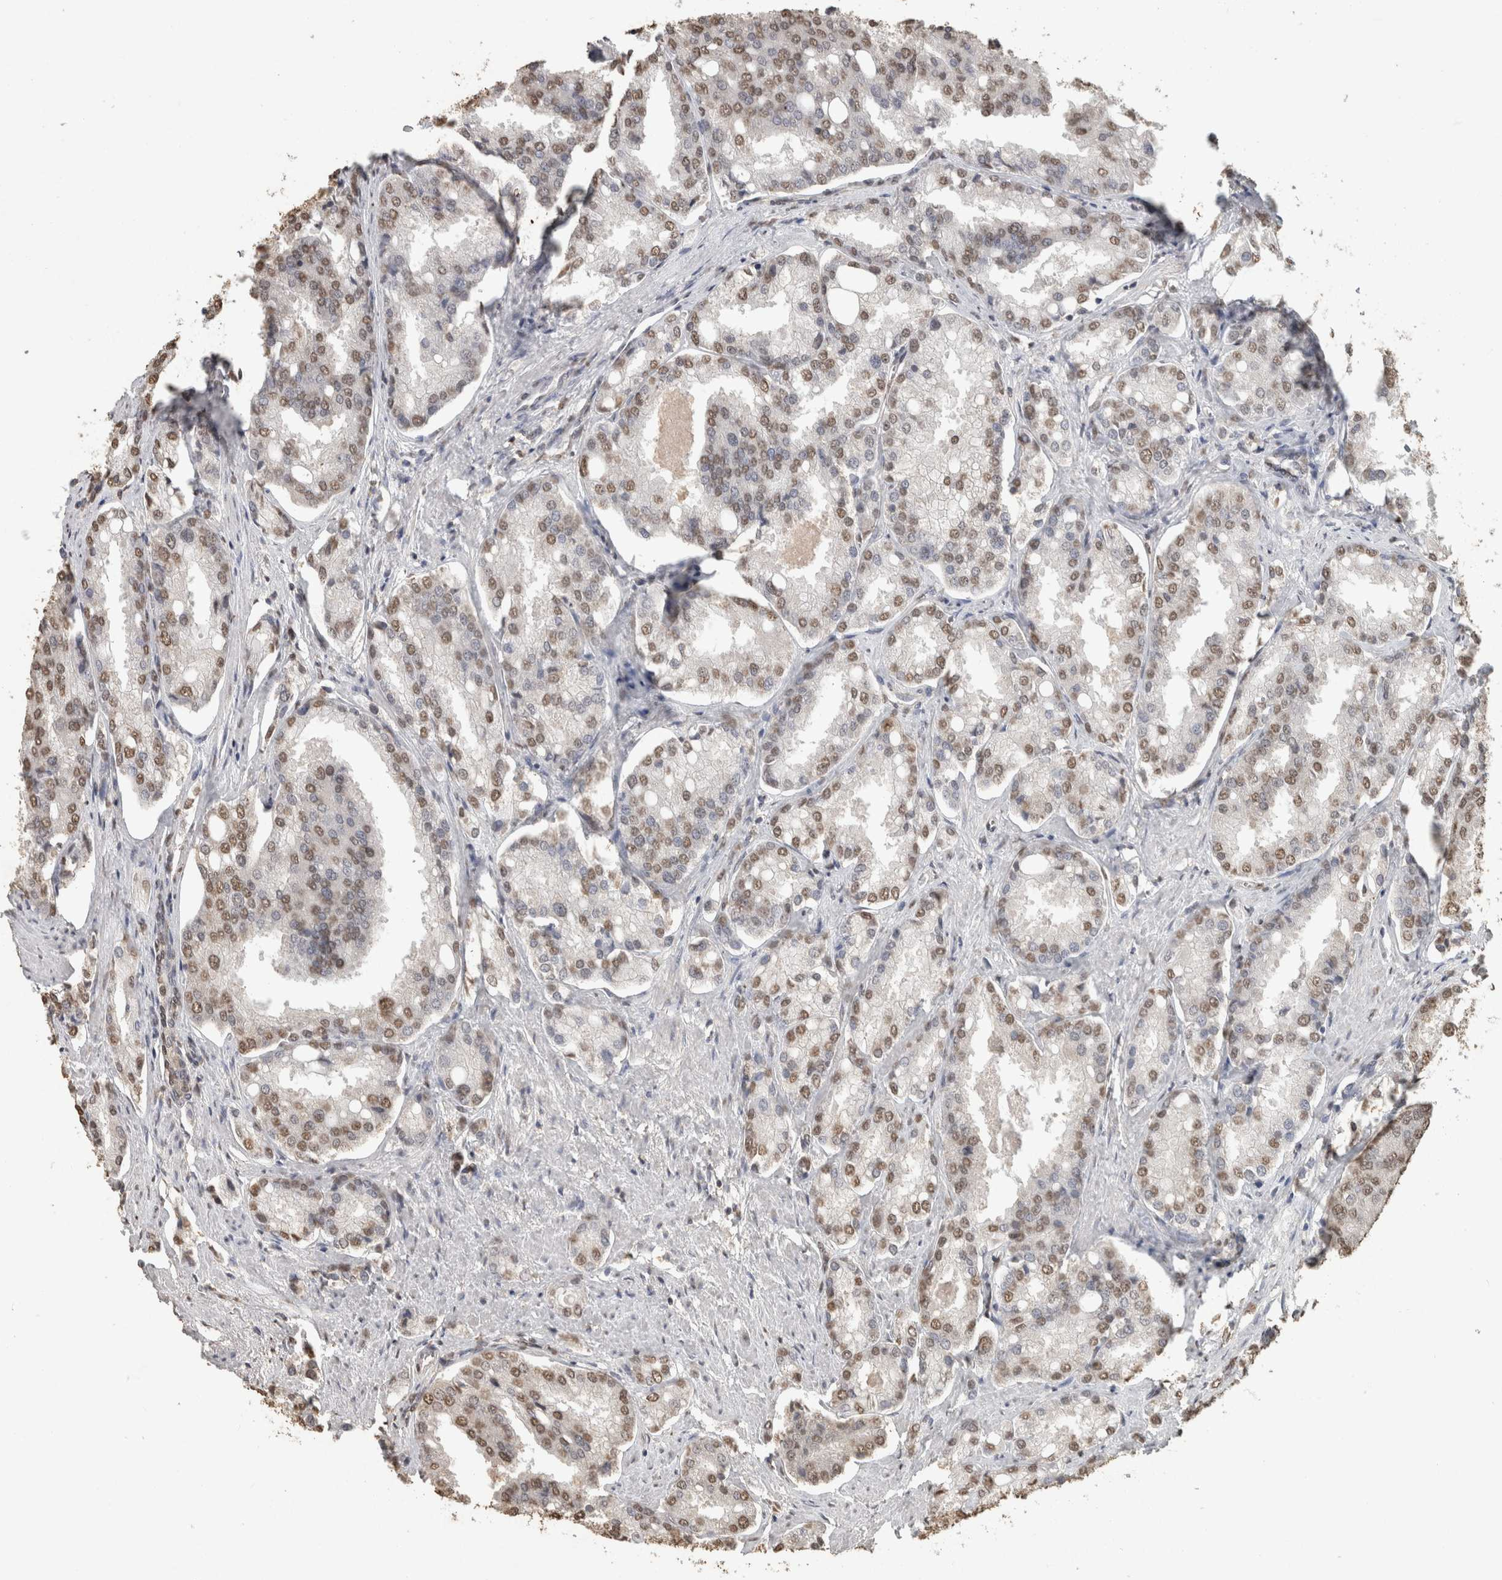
{"staining": {"intensity": "weak", "quantity": ">75%", "location": "nuclear"}, "tissue": "prostate cancer", "cell_type": "Tumor cells", "image_type": "cancer", "snomed": [{"axis": "morphology", "description": "Adenocarcinoma, High grade"}, {"axis": "topography", "description": "Prostate"}], "caption": "The micrograph exhibits a brown stain indicating the presence of a protein in the nuclear of tumor cells in prostate cancer.", "gene": "HAND2", "patient": {"sex": "male", "age": 50}}